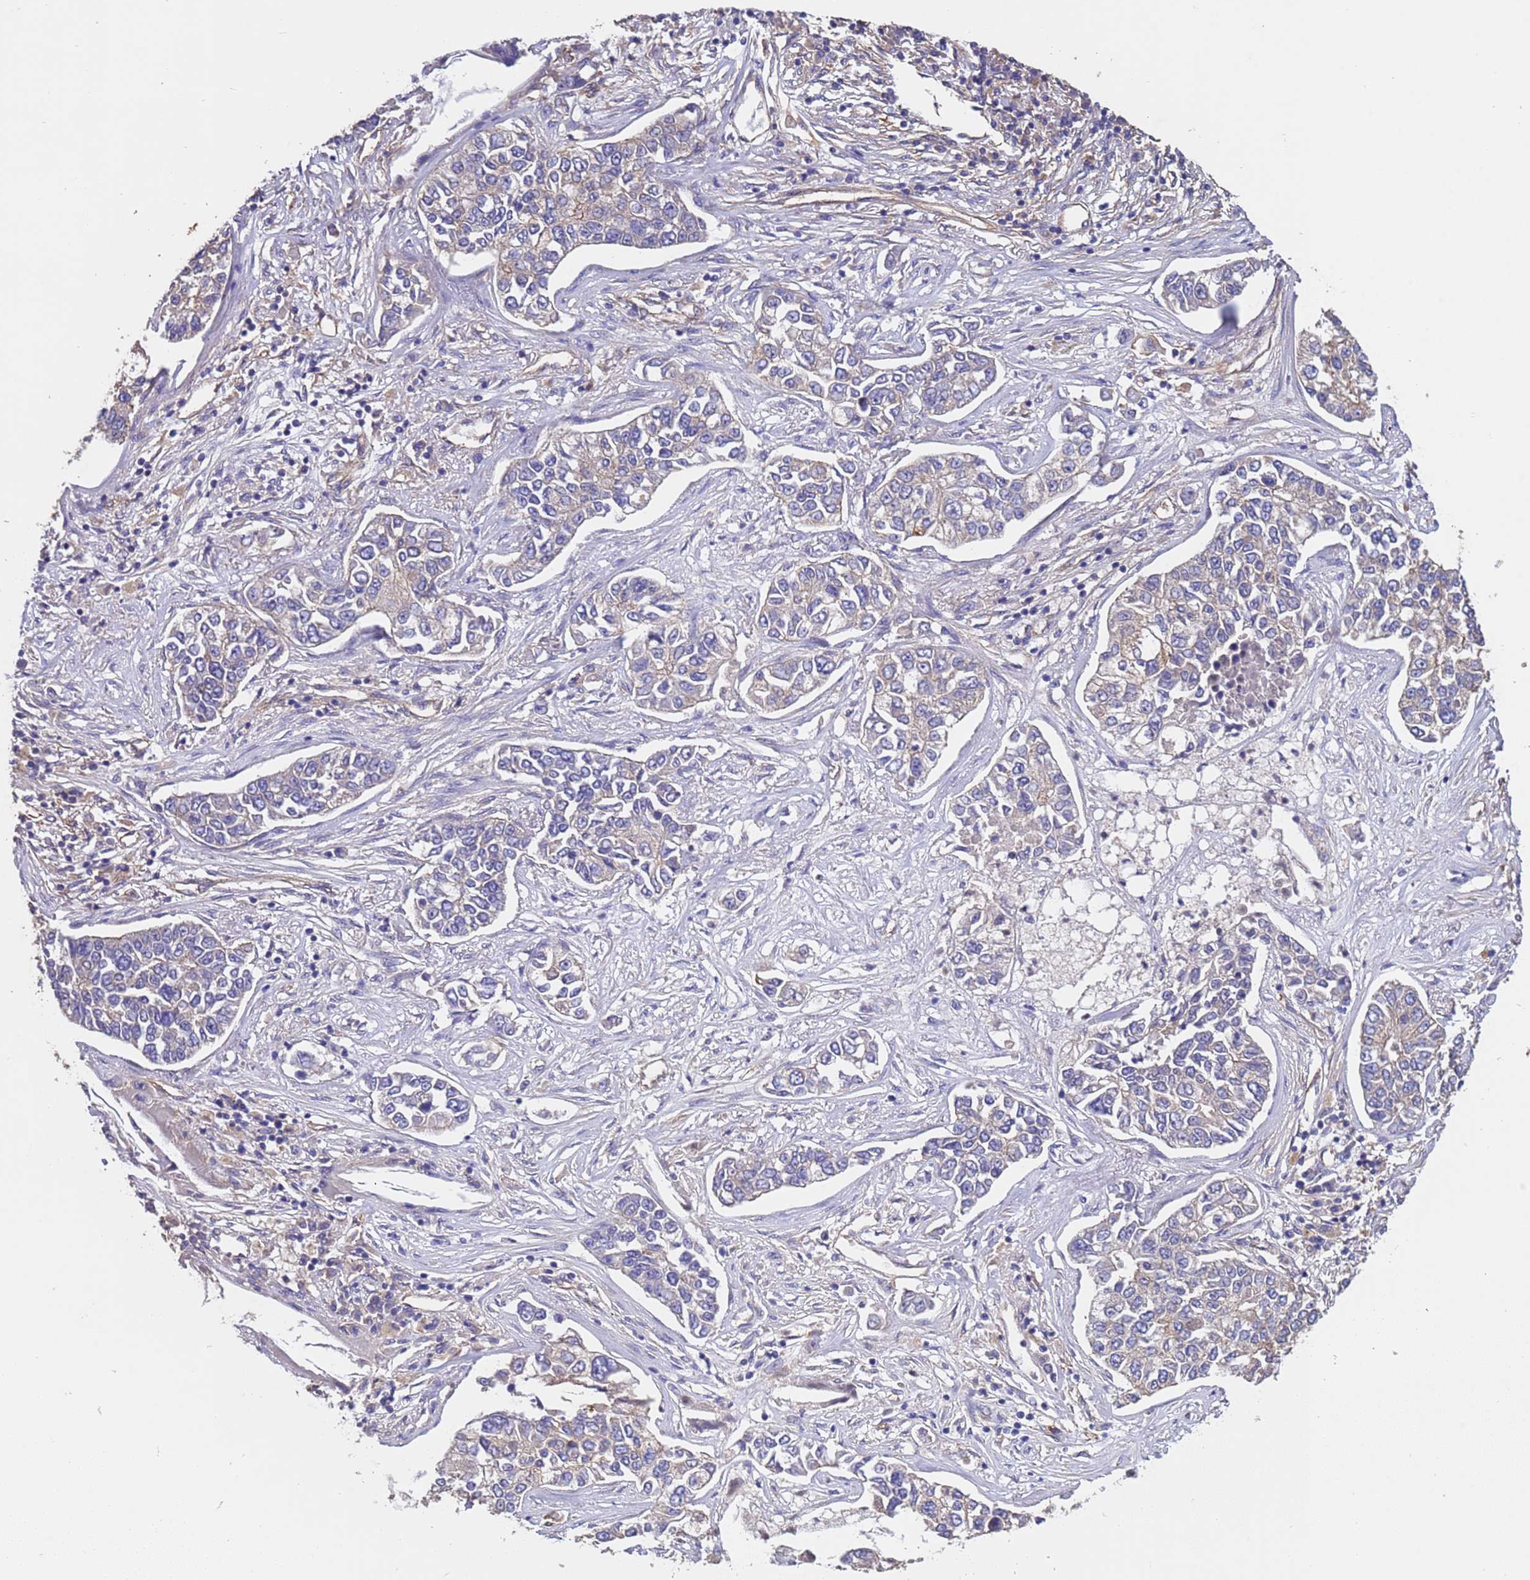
{"staining": {"intensity": "weak", "quantity": "<25%", "location": "cytoplasmic/membranous"}, "tissue": "lung cancer", "cell_type": "Tumor cells", "image_type": "cancer", "snomed": [{"axis": "morphology", "description": "Adenocarcinoma, NOS"}, {"axis": "topography", "description": "Lung"}], "caption": "Tumor cells show no significant protein staining in adenocarcinoma (lung).", "gene": "MTX3", "patient": {"sex": "male", "age": 49}}